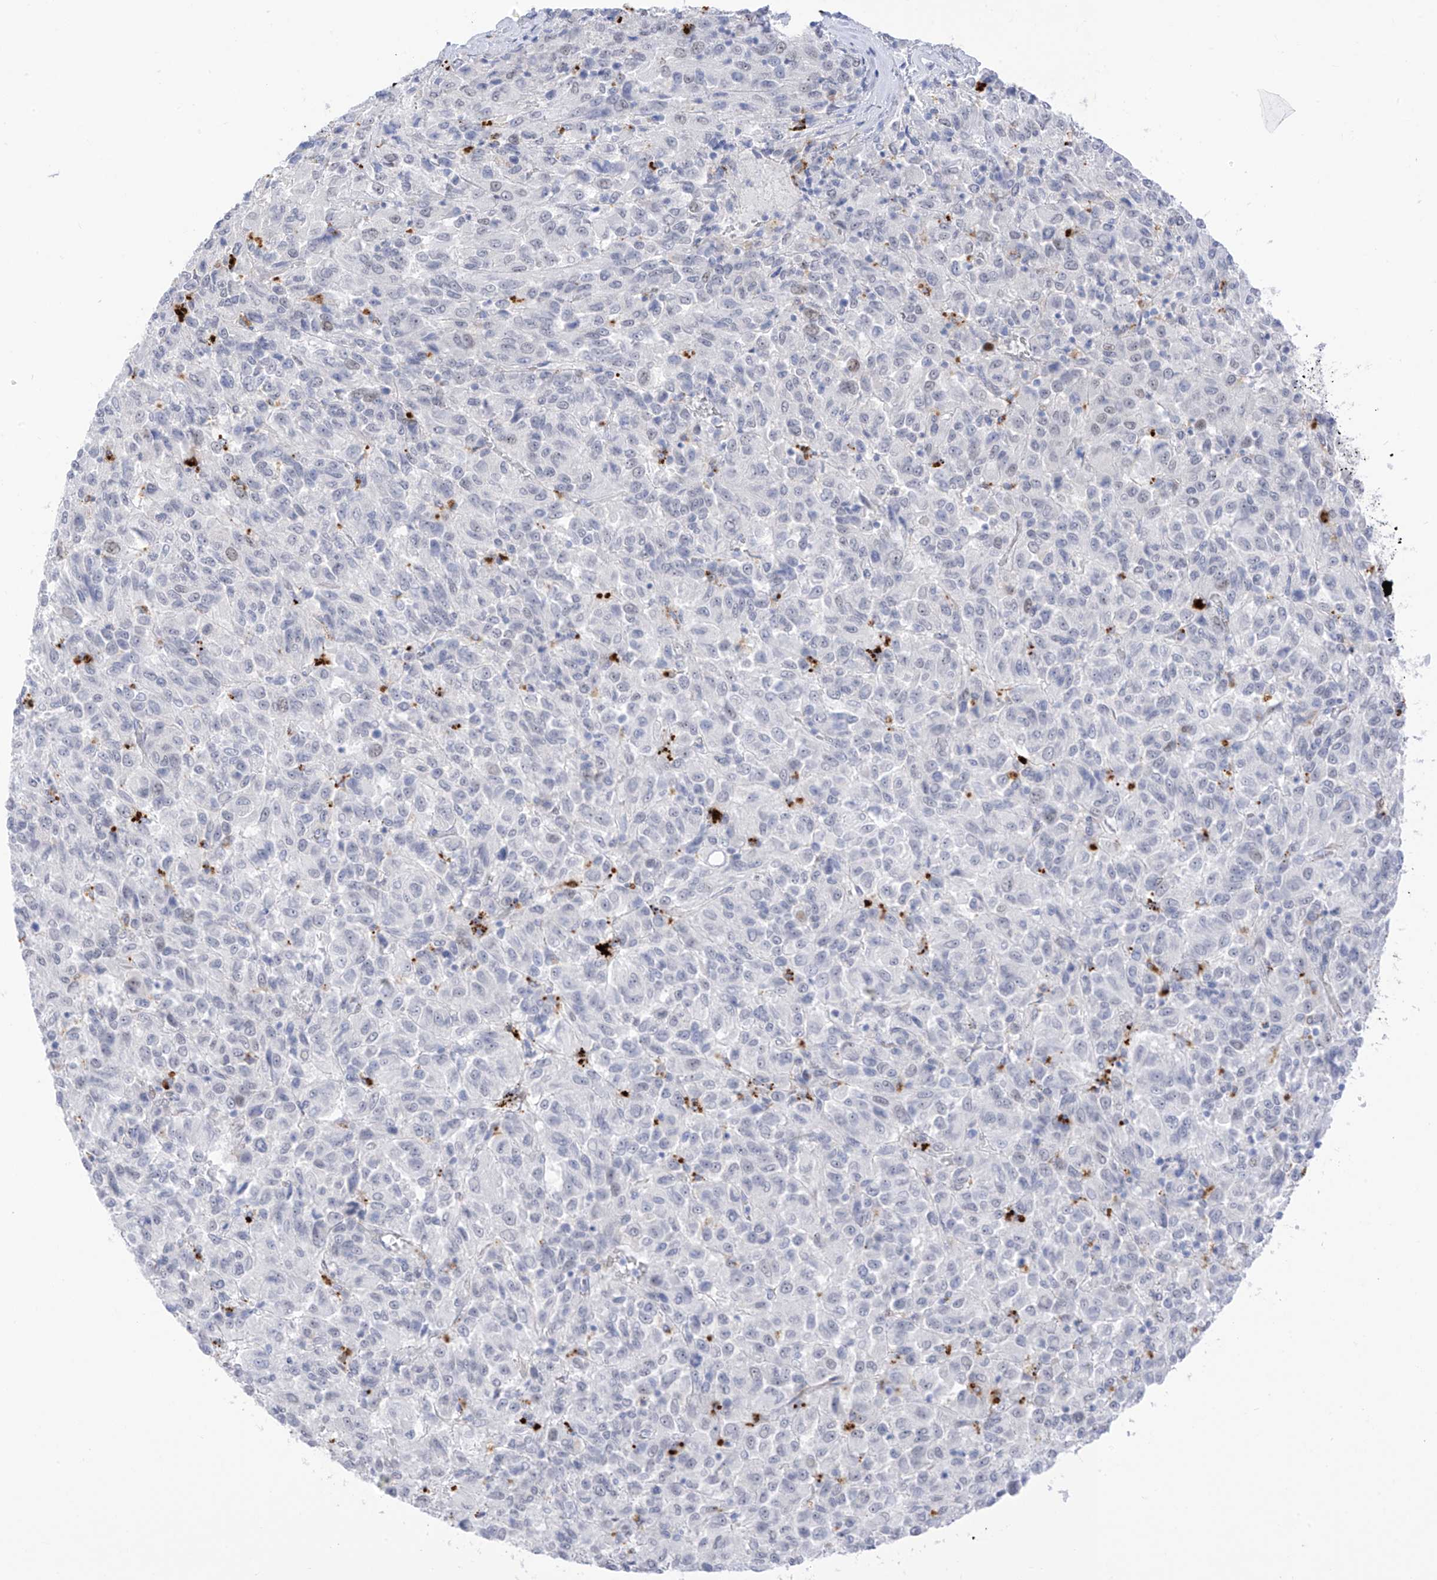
{"staining": {"intensity": "negative", "quantity": "none", "location": "none"}, "tissue": "melanoma", "cell_type": "Tumor cells", "image_type": "cancer", "snomed": [{"axis": "morphology", "description": "Malignant melanoma, Metastatic site"}, {"axis": "topography", "description": "Lung"}], "caption": "The histopathology image reveals no staining of tumor cells in malignant melanoma (metastatic site).", "gene": "PSPH", "patient": {"sex": "male", "age": 64}}